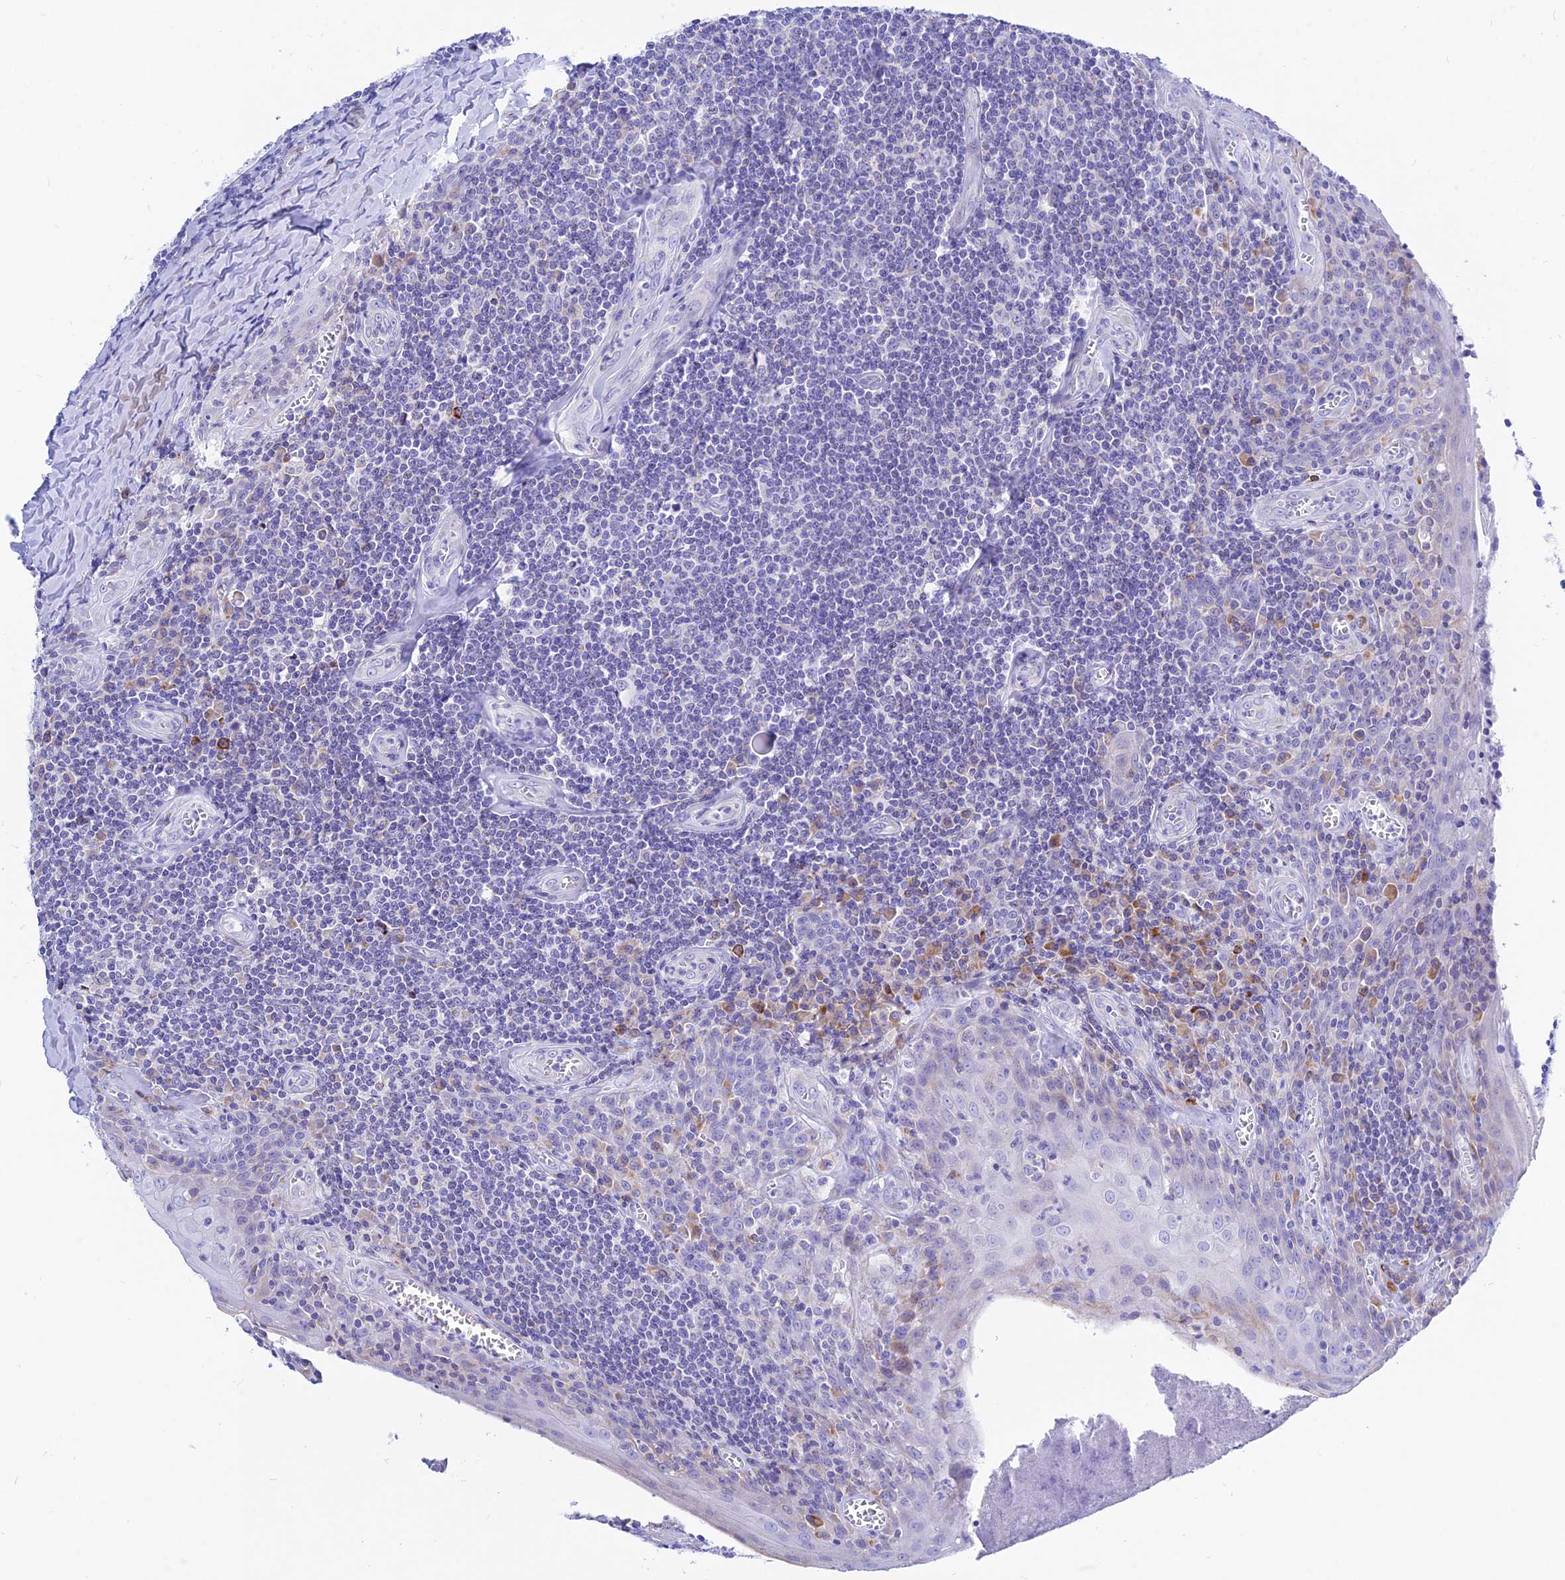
{"staining": {"intensity": "negative", "quantity": "none", "location": "none"}, "tissue": "tonsil", "cell_type": "Germinal center cells", "image_type": "normal", "snomed": [{"axis": "morphology", "description": "Normal tissue, NOS"}, {"axis": "topography", "description": "Tonsil"}], "caption": "DAB immunohistochemical staining of benign tonsil exhibits no significant positivity in germinal center cells.", "gene": "CNOT6", "patient": {"sex": "male", "age": 27}}